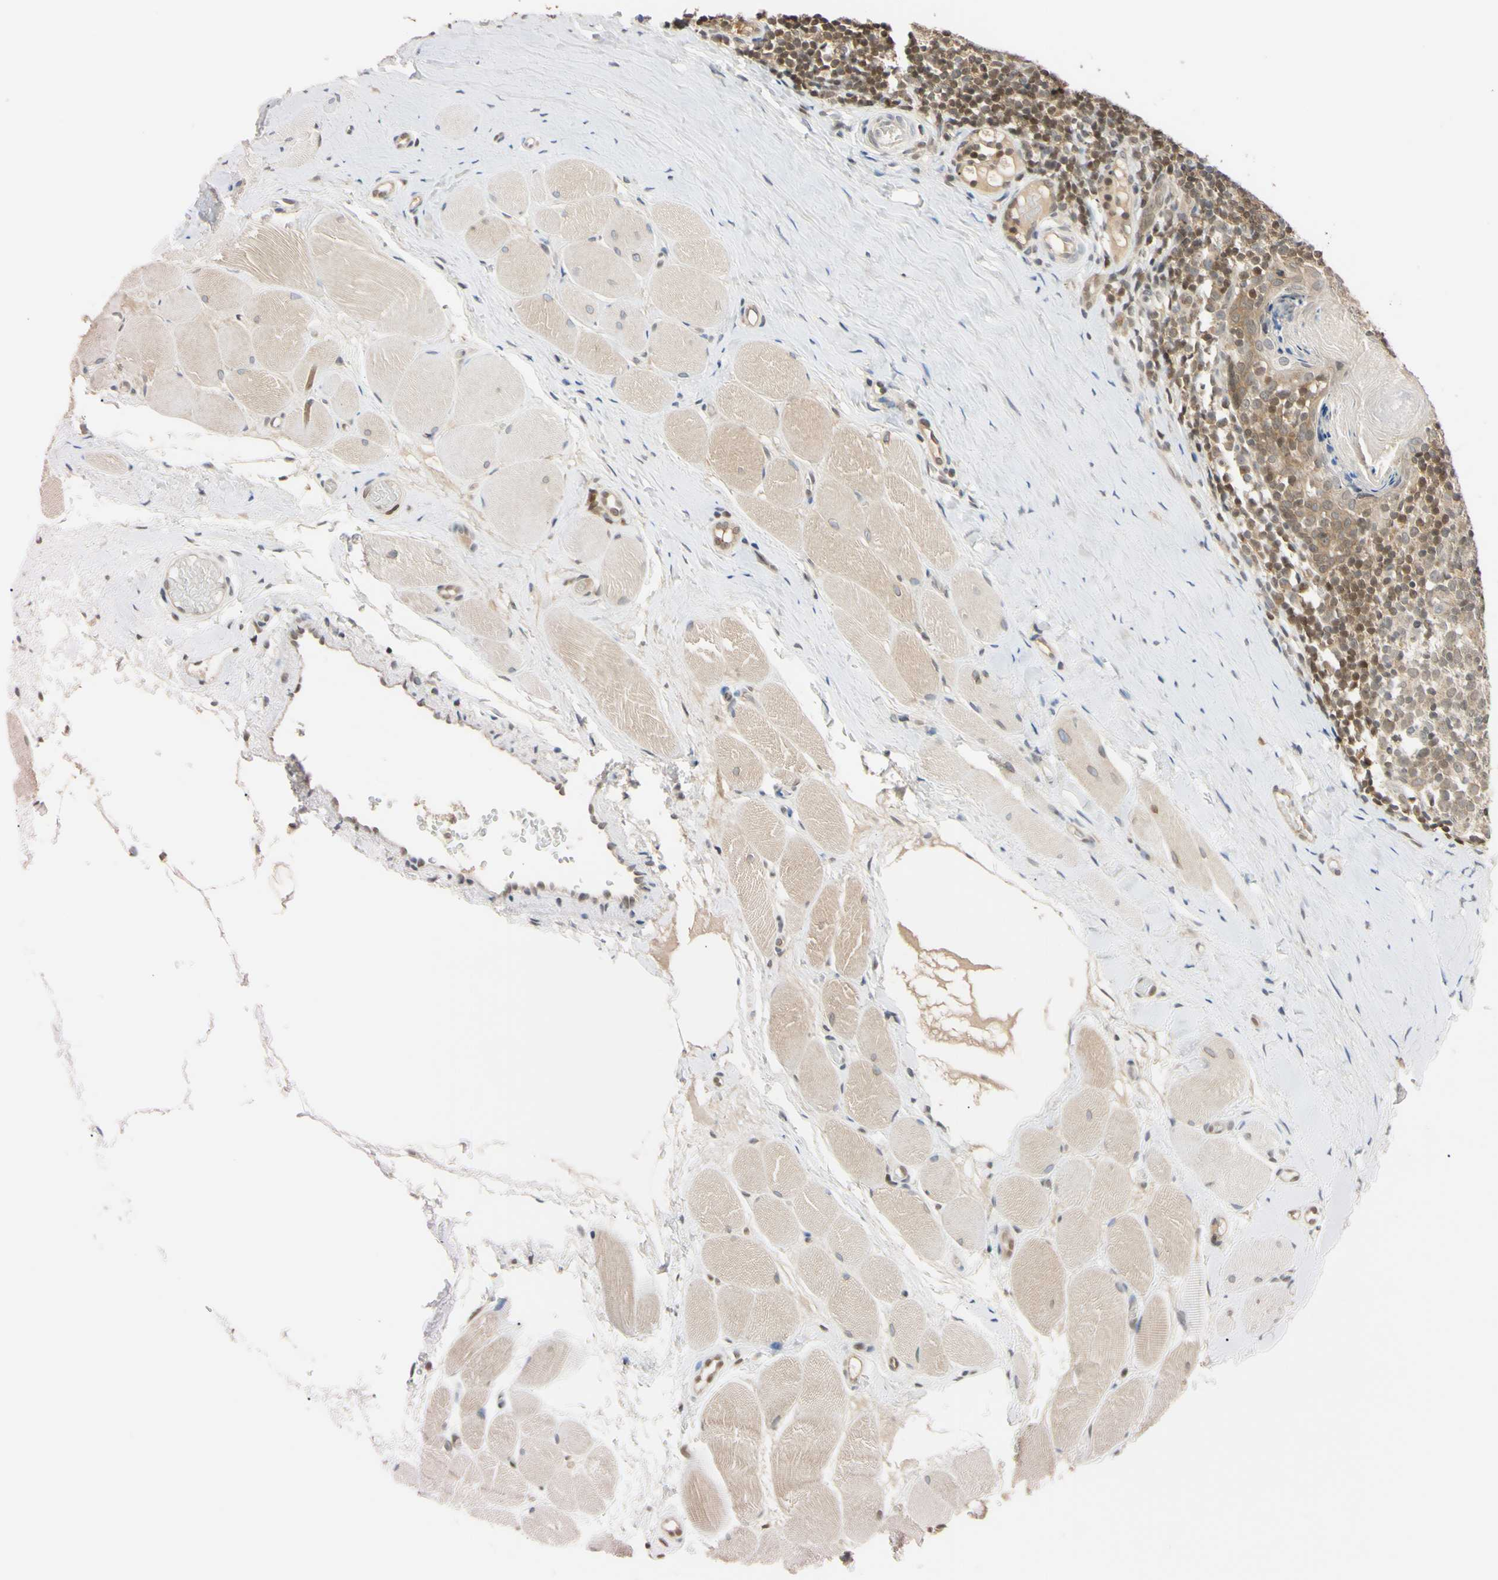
{"staining": {"intensity": "weak", "quantity": ">75%", "location": "cytoplasmic/membranous"}, "tissue": "tonsil", "cell_type": "Germinal center cells", "image_type": "normal", "snomed": [{"axis": "morphology", "description": "Normal tissue, NOS"}, {"axis": "topography", "description": "Tonsil"}], "caption": "Germinal center cells reveal weak cytoplasmic/membranous staining in about >75% of cells in unremarkable tonsil. Ihc stains the protein of interest in brown and the nuclei are stained blue.", "gene": "UBE2I", "patient": {"sex": "female", "age": 19}}